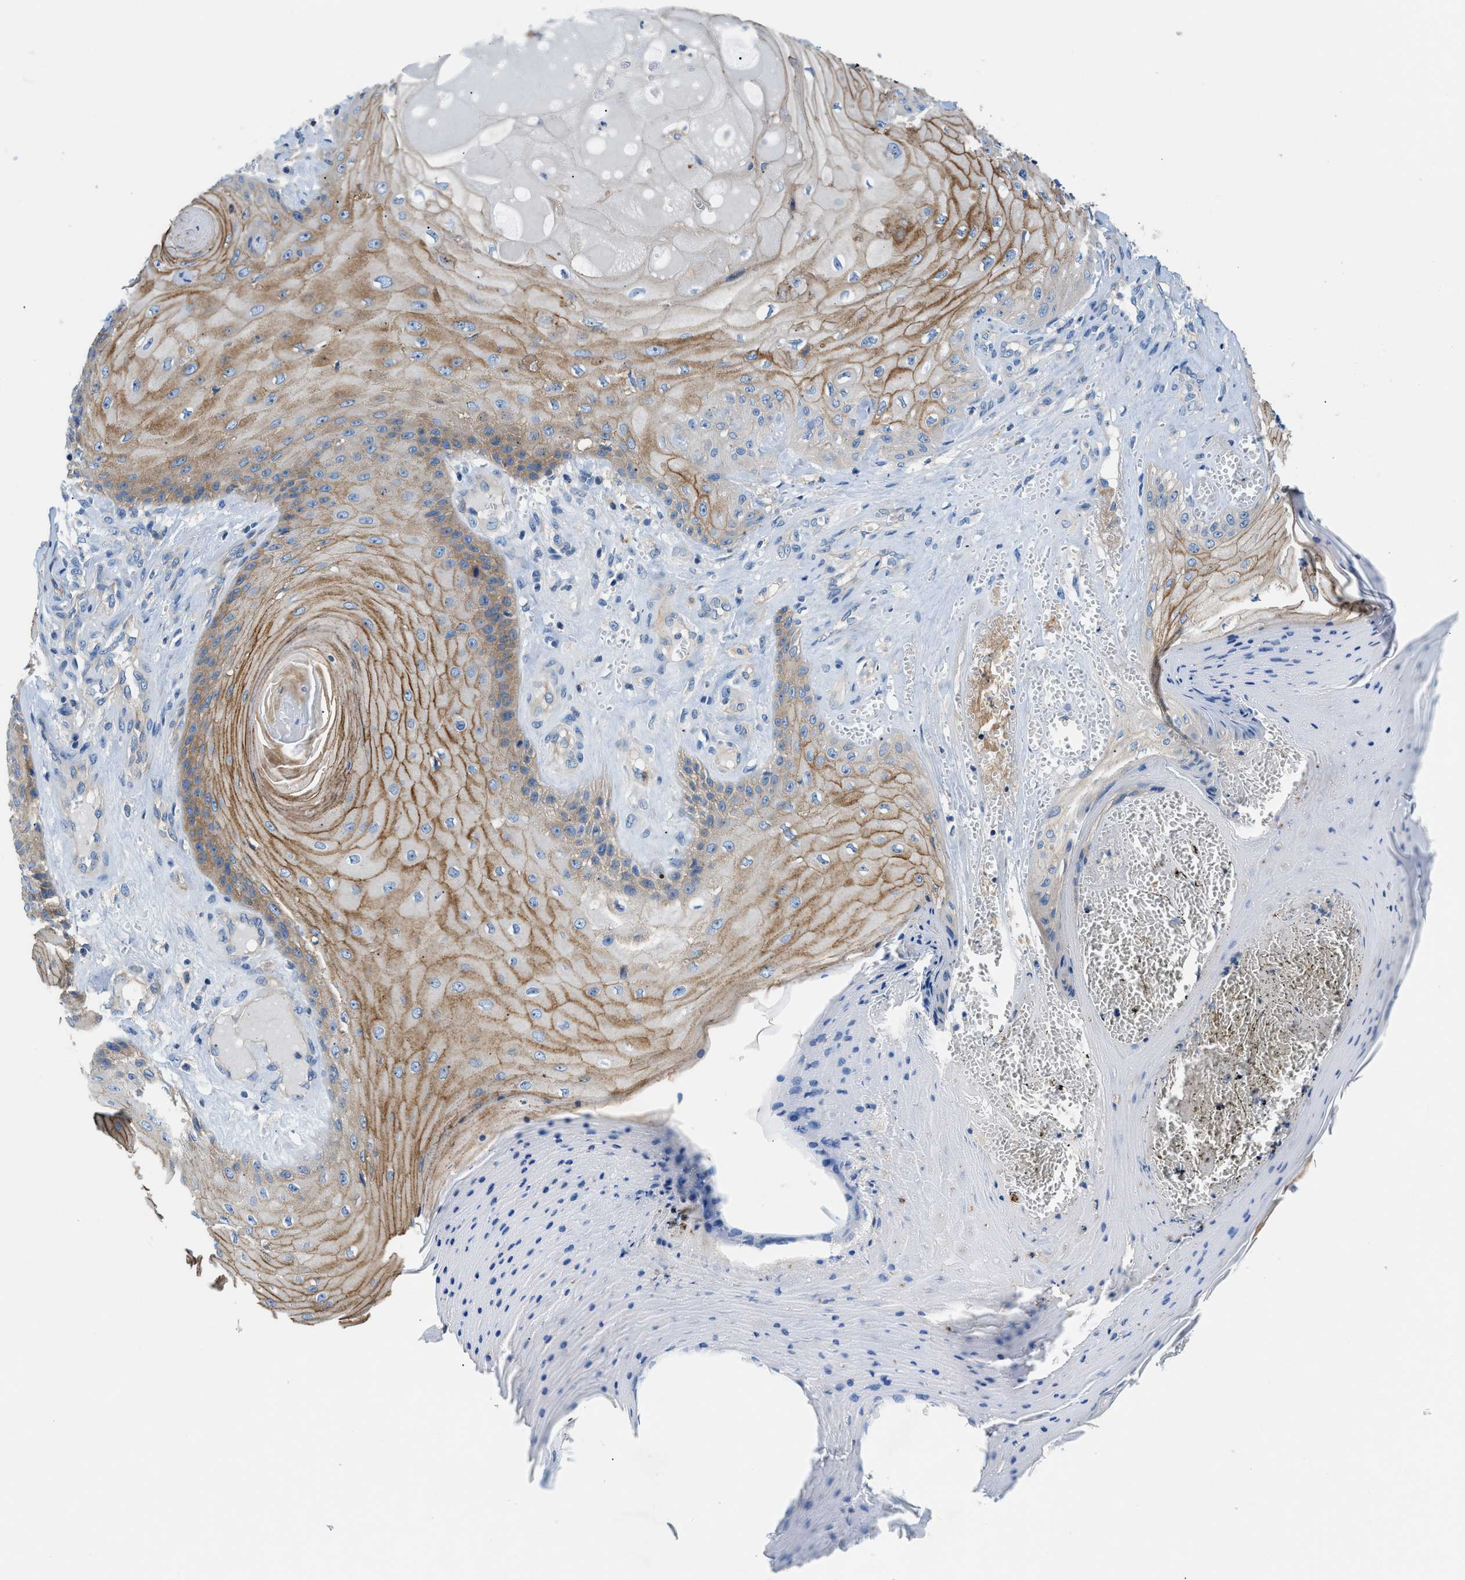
{"staining": {"intensity": "moderate", "quantity": ">75%", "location": "cytoplasmic/membranous"}, "tissue": "skin cancer", "cell_type": "Tumor cells", "image_type": "cancer", "snomed": [{"axis": "morphology", "description": "Squamous cell carcinoma, NOS"}, {"axis": "topography", "description": "Skin"}], "caption": "A brown stain labels moderate cytoplasmic/membranous staining of a protein in human skin cancer (squamous cell carcinoma) tumor cells.", "gene": "ORAI1", "patient": {"sex": "male", "age": 74}}